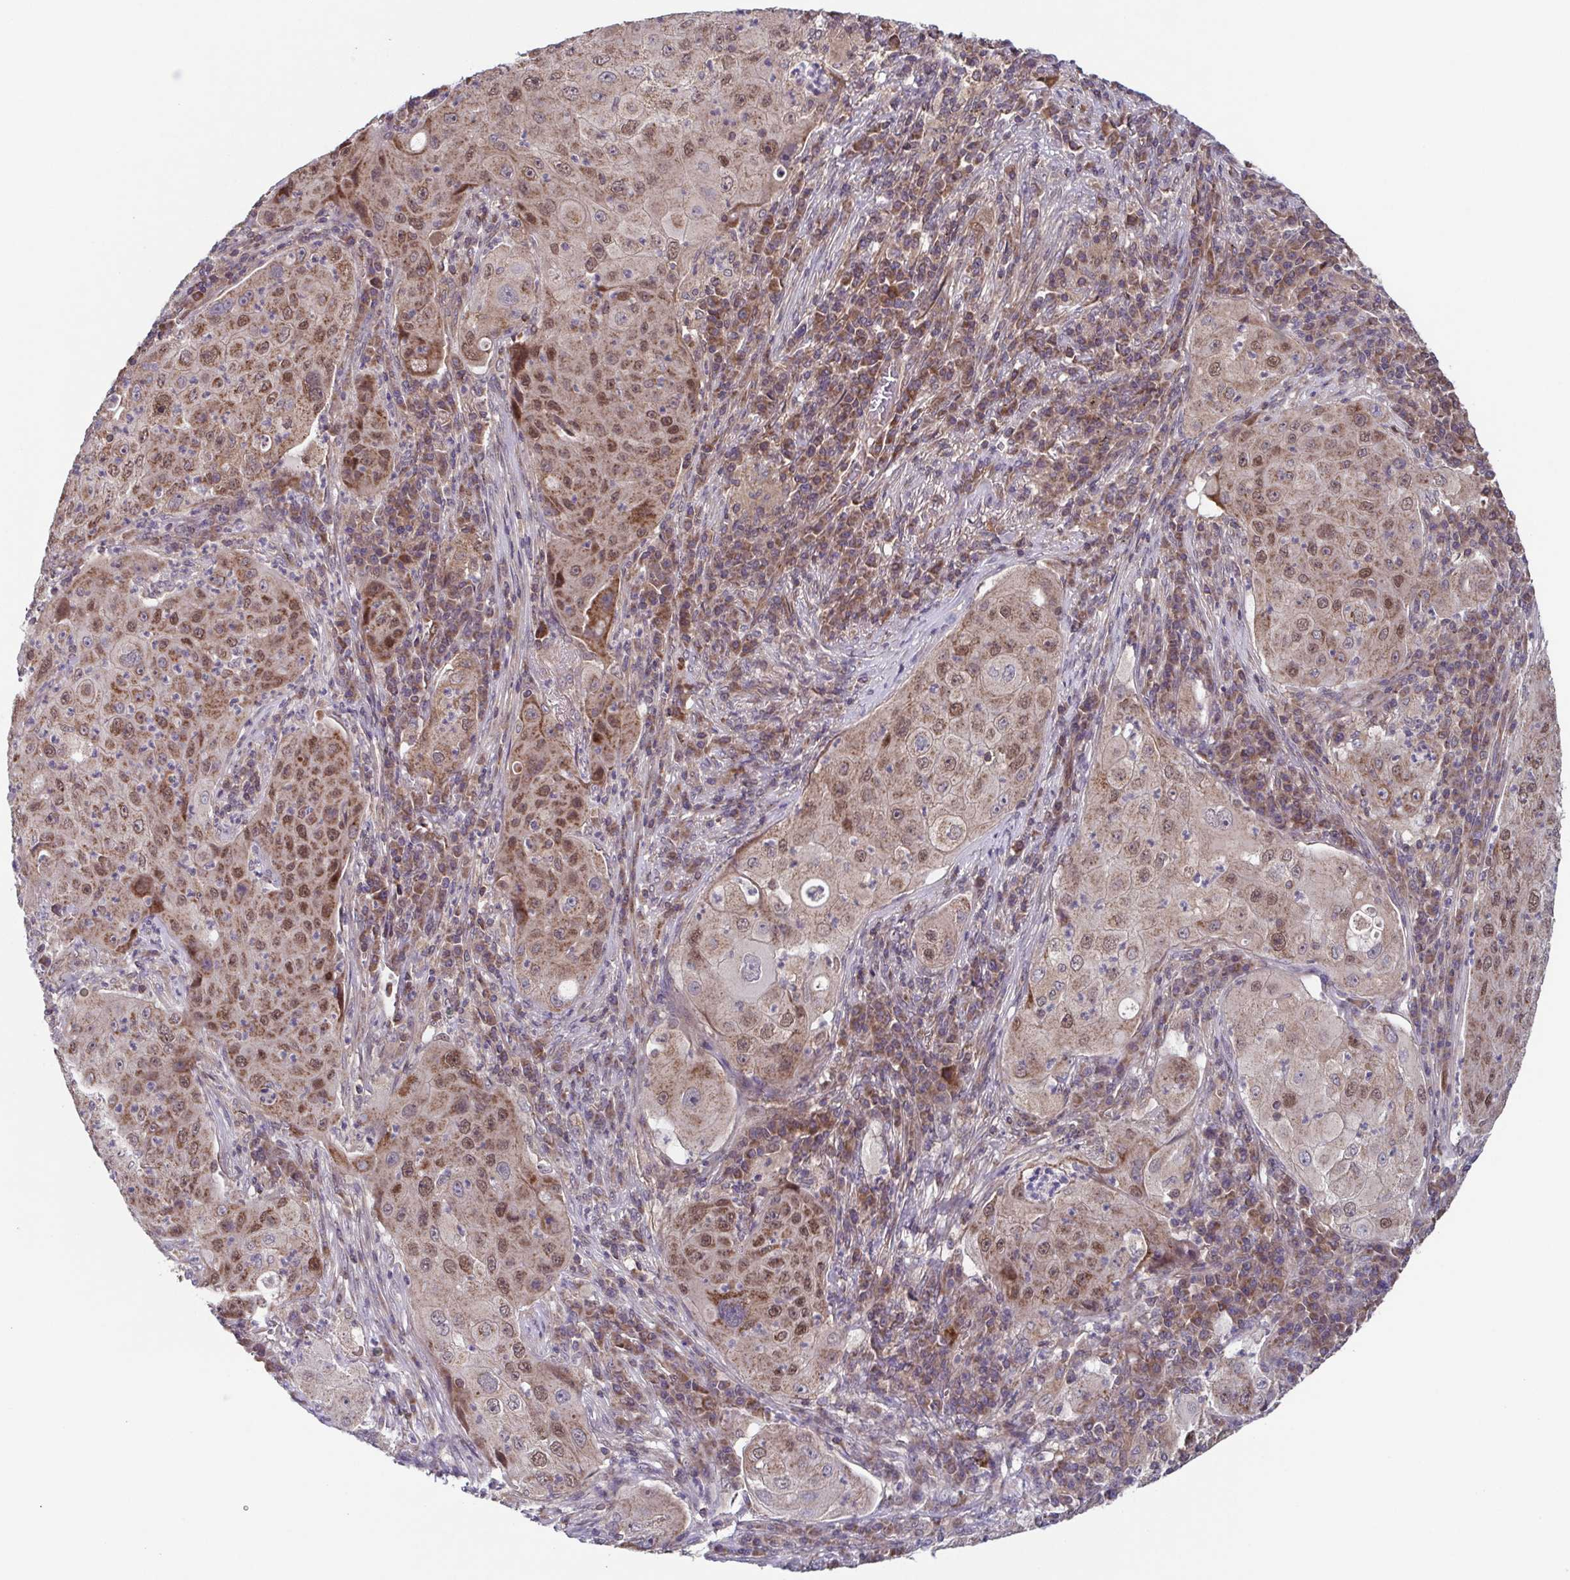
{"staining": {"intensity": "moderate", "quantity": "25%-75%", "location": "cytoplasmic/membranous,nuclear"}, "tissue": "lung cancer", "cell_type": "Tumor cells", "image_type": "cancer", "snomed": [{"axis": "morphology", "description": "Squamous cell carcinoma, NOS"}, {"axis": "topography", "description": "Lung"}], "caption": "IHC micrograph of squamous cell carcinoma (lung) stained for a protein (brown), which displays medium levels of moderate cytoplasmic/membranous and nuclear staining in about 25%-75% of tumor cells.", "gene": "TTC19", "patient": {"sex": "female", "age": 59}}